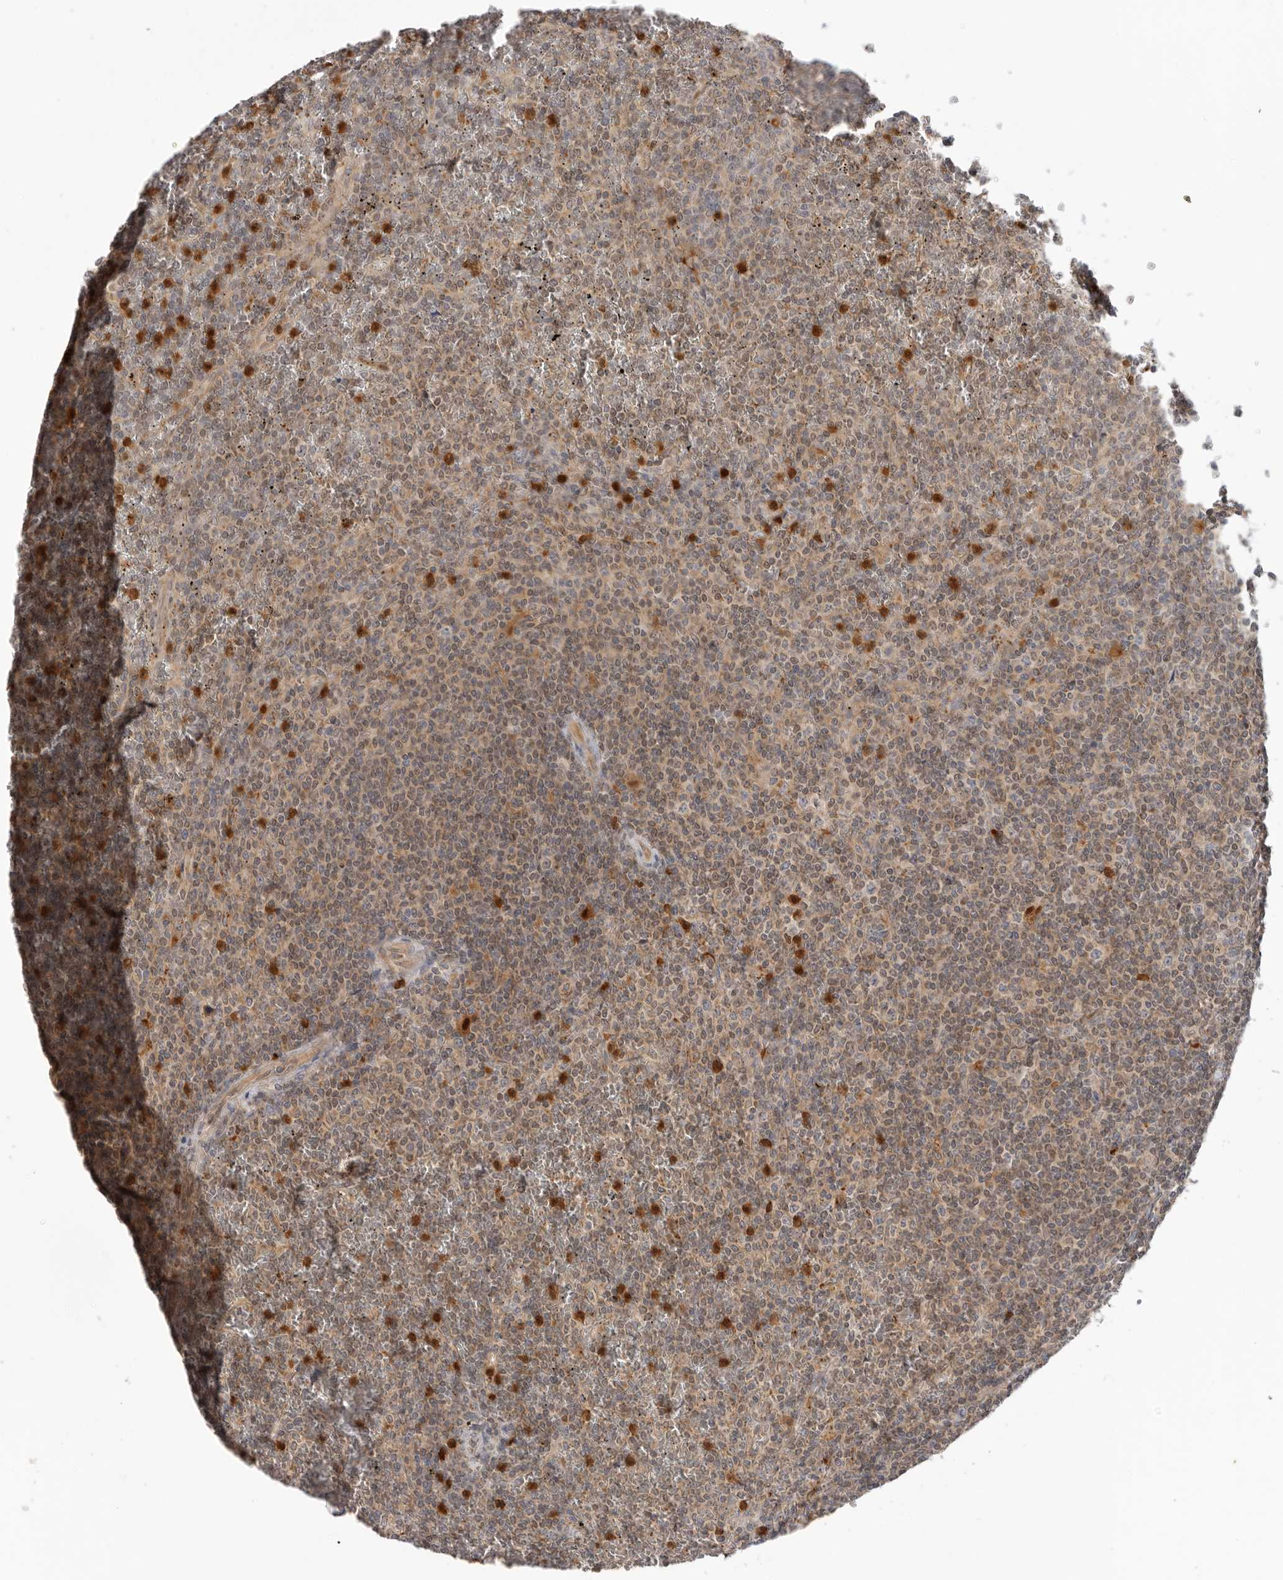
{"staining": {"intensity": "weak", "quantity": ">75%", "location": "cytoplasmic/membranous"}, "tissue": "lymphoma", "cell_type": "Tumor cells", "image_type": "cancer", "snomed": [{"axis": "morphology", "description": "Malignant lymphoma, non-Hodgkin's type, Low grade"}, {"axis": "topography", "description": "Spleen"}], "caption": "This histopathology image exhibits lymphoma stained with immunohistochemistry to label a protein in brown. The cytoplasmic/membranous of tumor cells show weak positivity for the protein. Nuclei are counter-stained blue.", "gene": "GNE", "patient": {"sex": "female", "age": 19}}